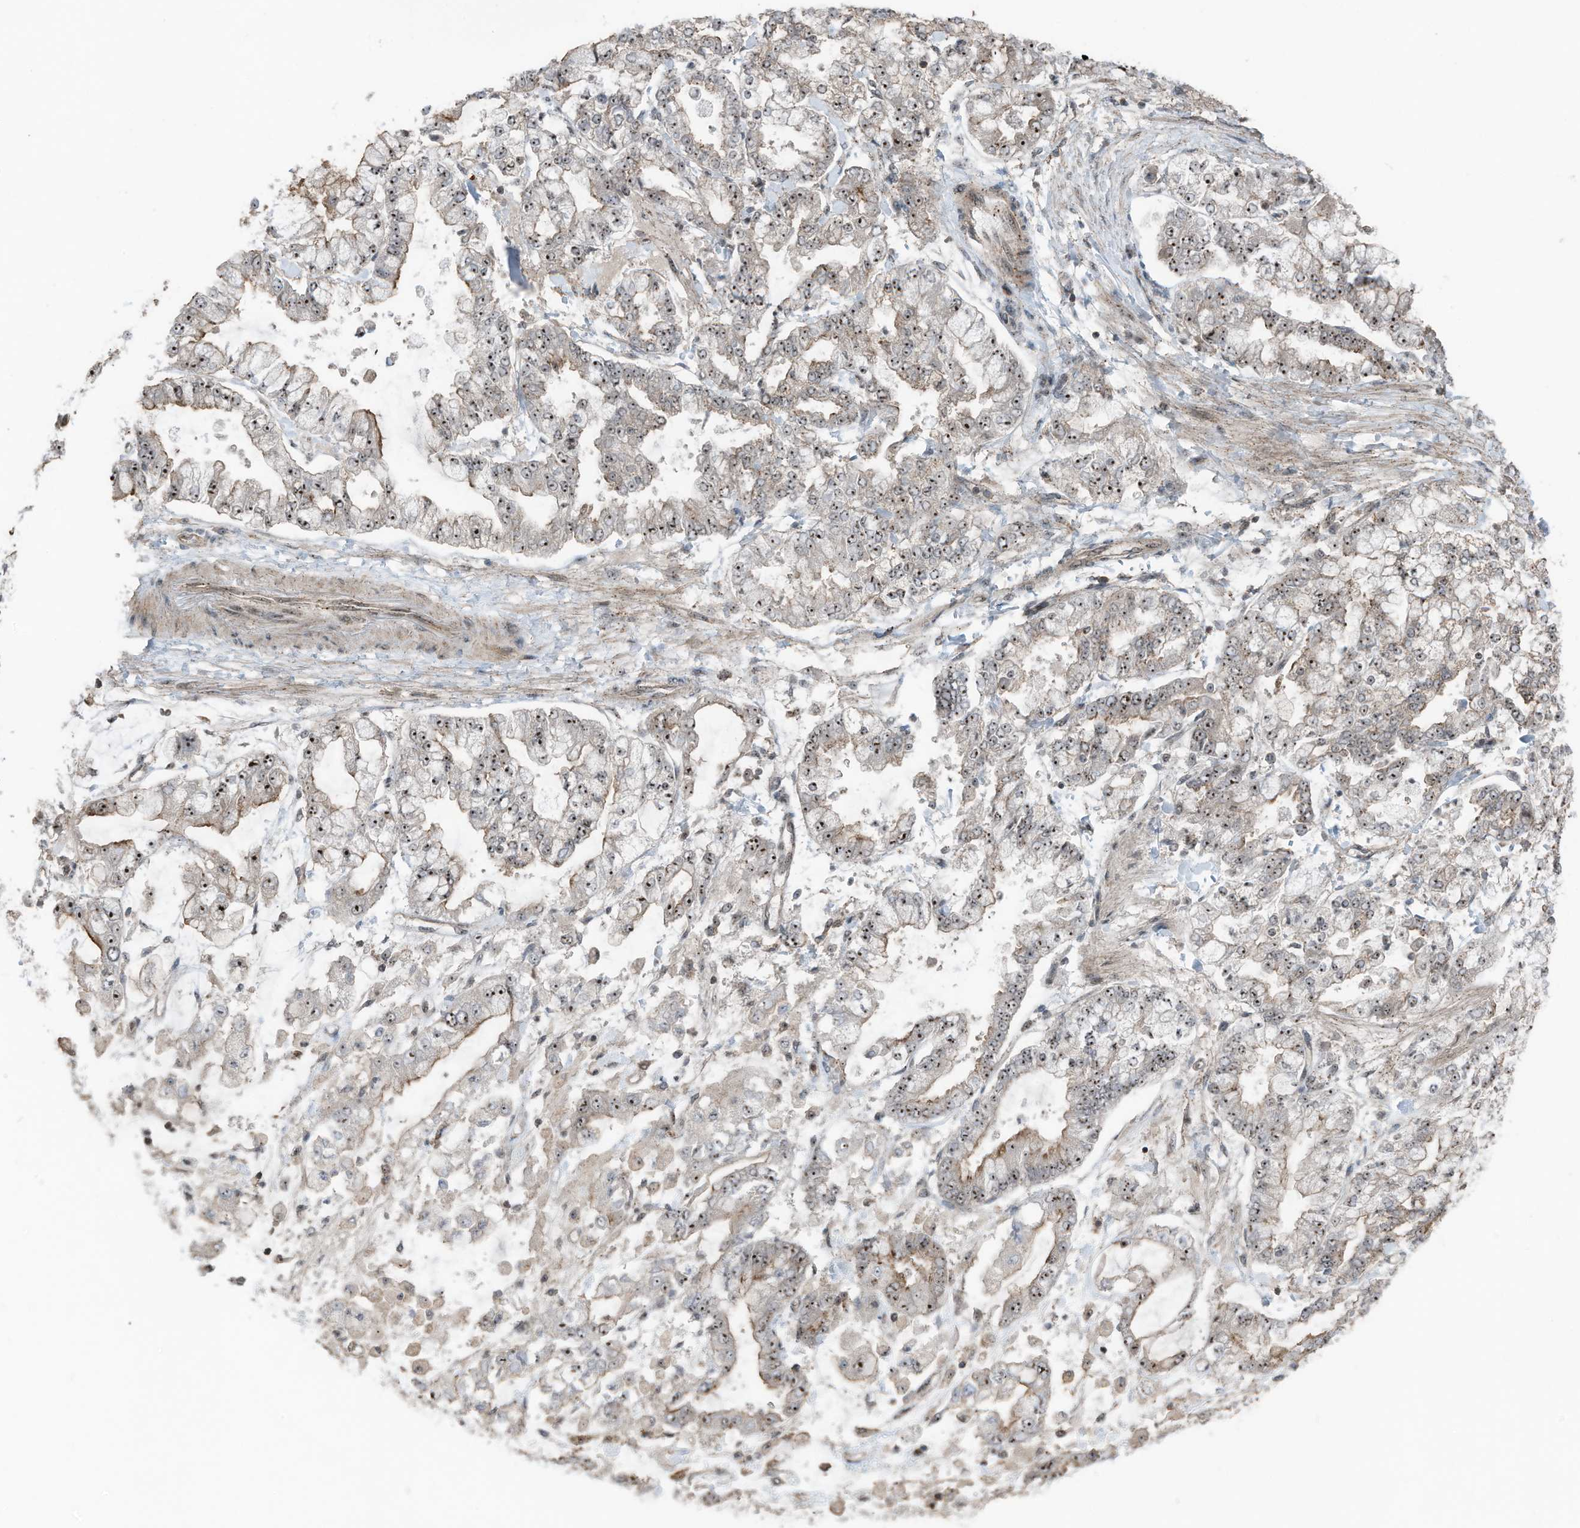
{"staining": {"intensity": "moderate", "quantity": ">75%", "location": "nuclear"}, "tissue": "stomach cancer", "cell_type": "Tumor cells", "image_type": "cancer", "snomed": [{"axis": "morphology", "description": "Normal tissue, NOS"}, {"axis": "morphology", "description": "Adenocarcinoma, NOS"}, {"axis": "topography", "description": "Stomach, upper"}, {"axis": "topography", "description": "Stomach"}], "caption": "Brown immunohistochemical staining in stomach adenocarcinoma demonstrates moderate nuclear positivity in approximately >75% of tumor cells. (brown staining indicates protein expression, while blue staining denotes nuclei).", "gene": "UTP3", "patient": {"sex": "male", "age": 76}}